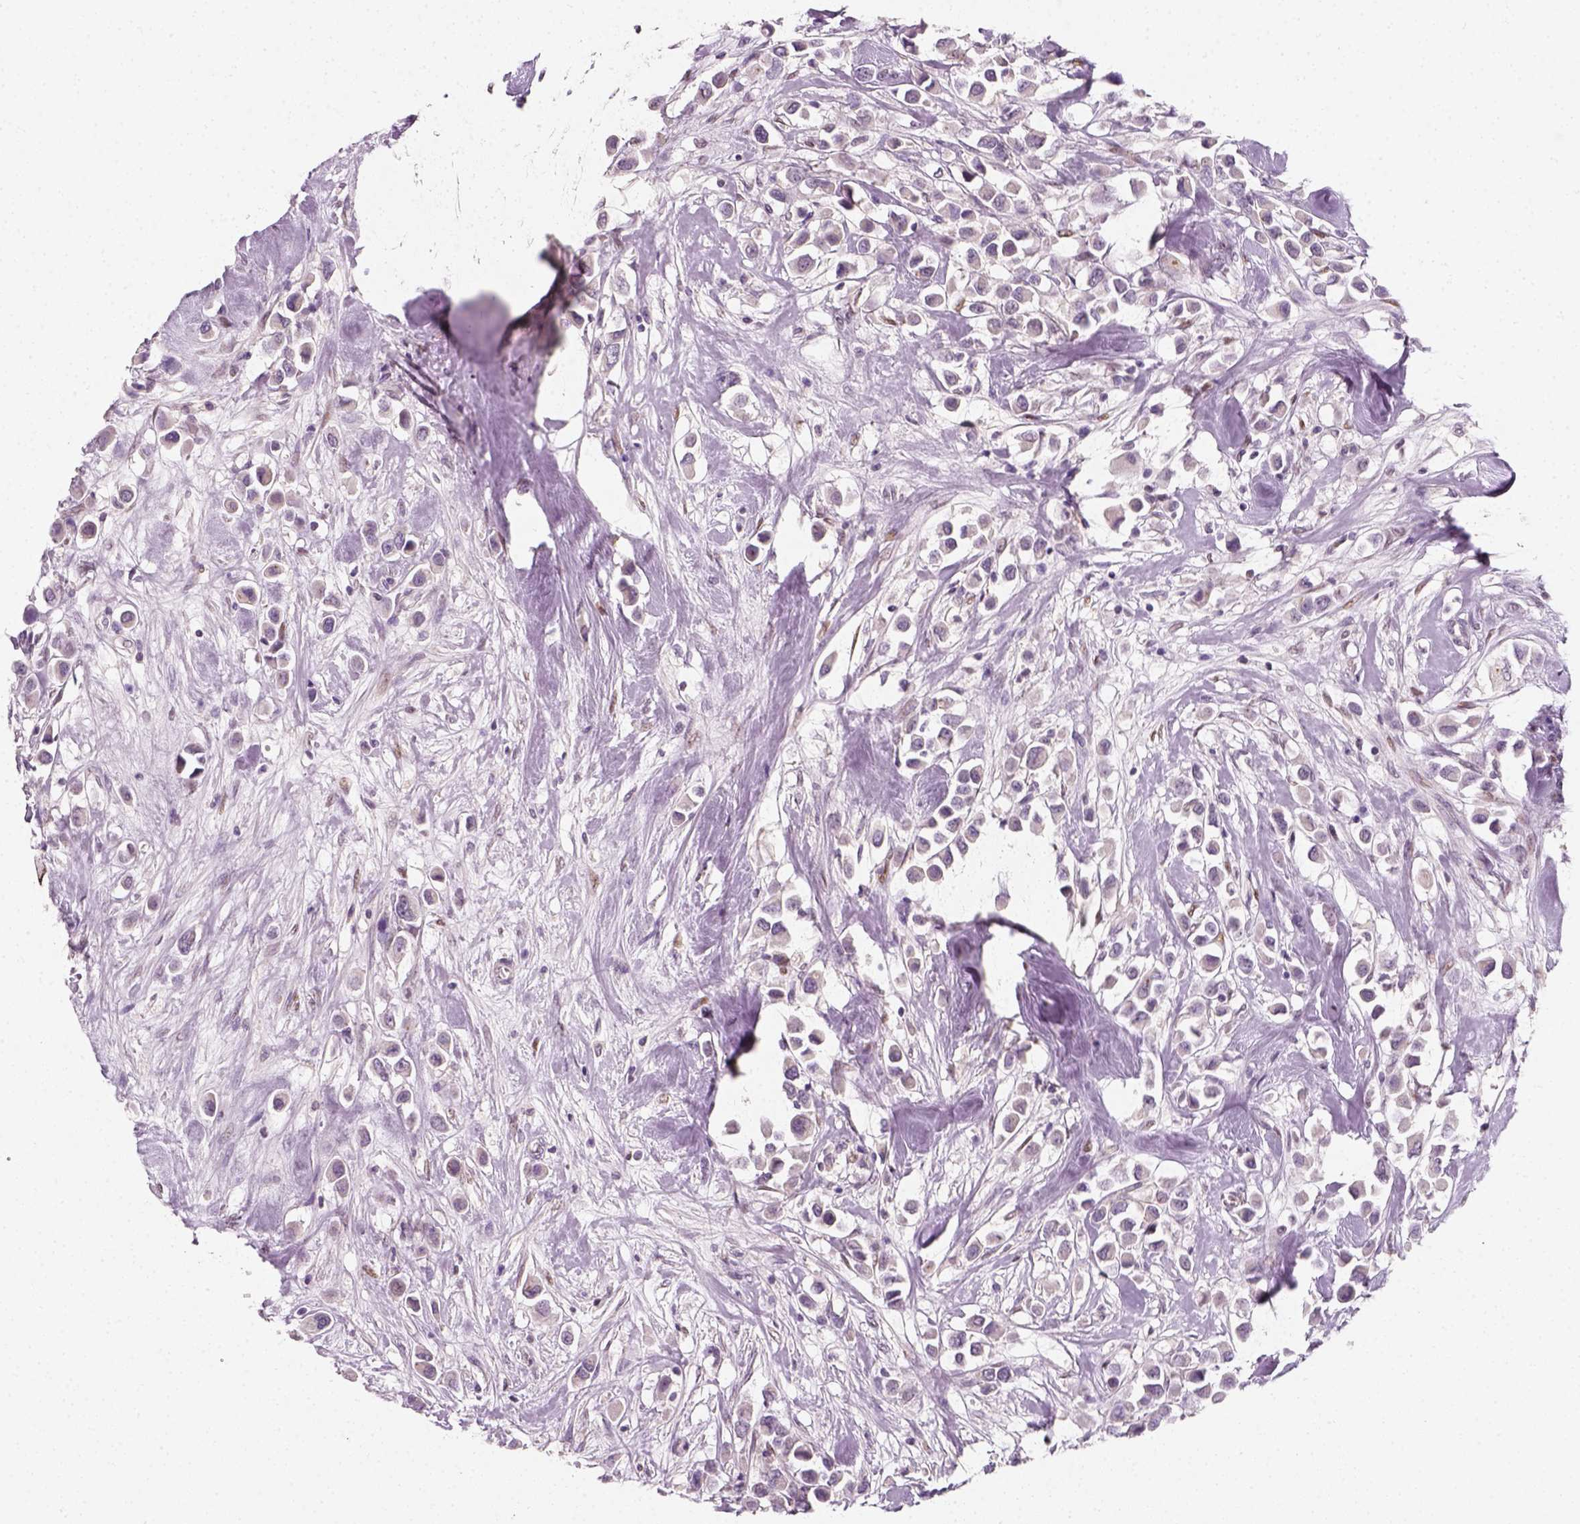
{"staining": {"intensity": "negative", "quantity": "none", "location": "none"}, "tissue": "breast cancer", "cell_type": "Tumor cells", "image_type": "cancer", "snomed": [{"axis": "morphology", "description": "Duct carcinoma"}, {"axis": "topography", "description": "Breast"}], "caption": "Tumor cells are negative for brown protein staining in breast cancer (intraductal carcinoma).", "gene": "TP53", "patient": {"sex": "female", "age": 61}}